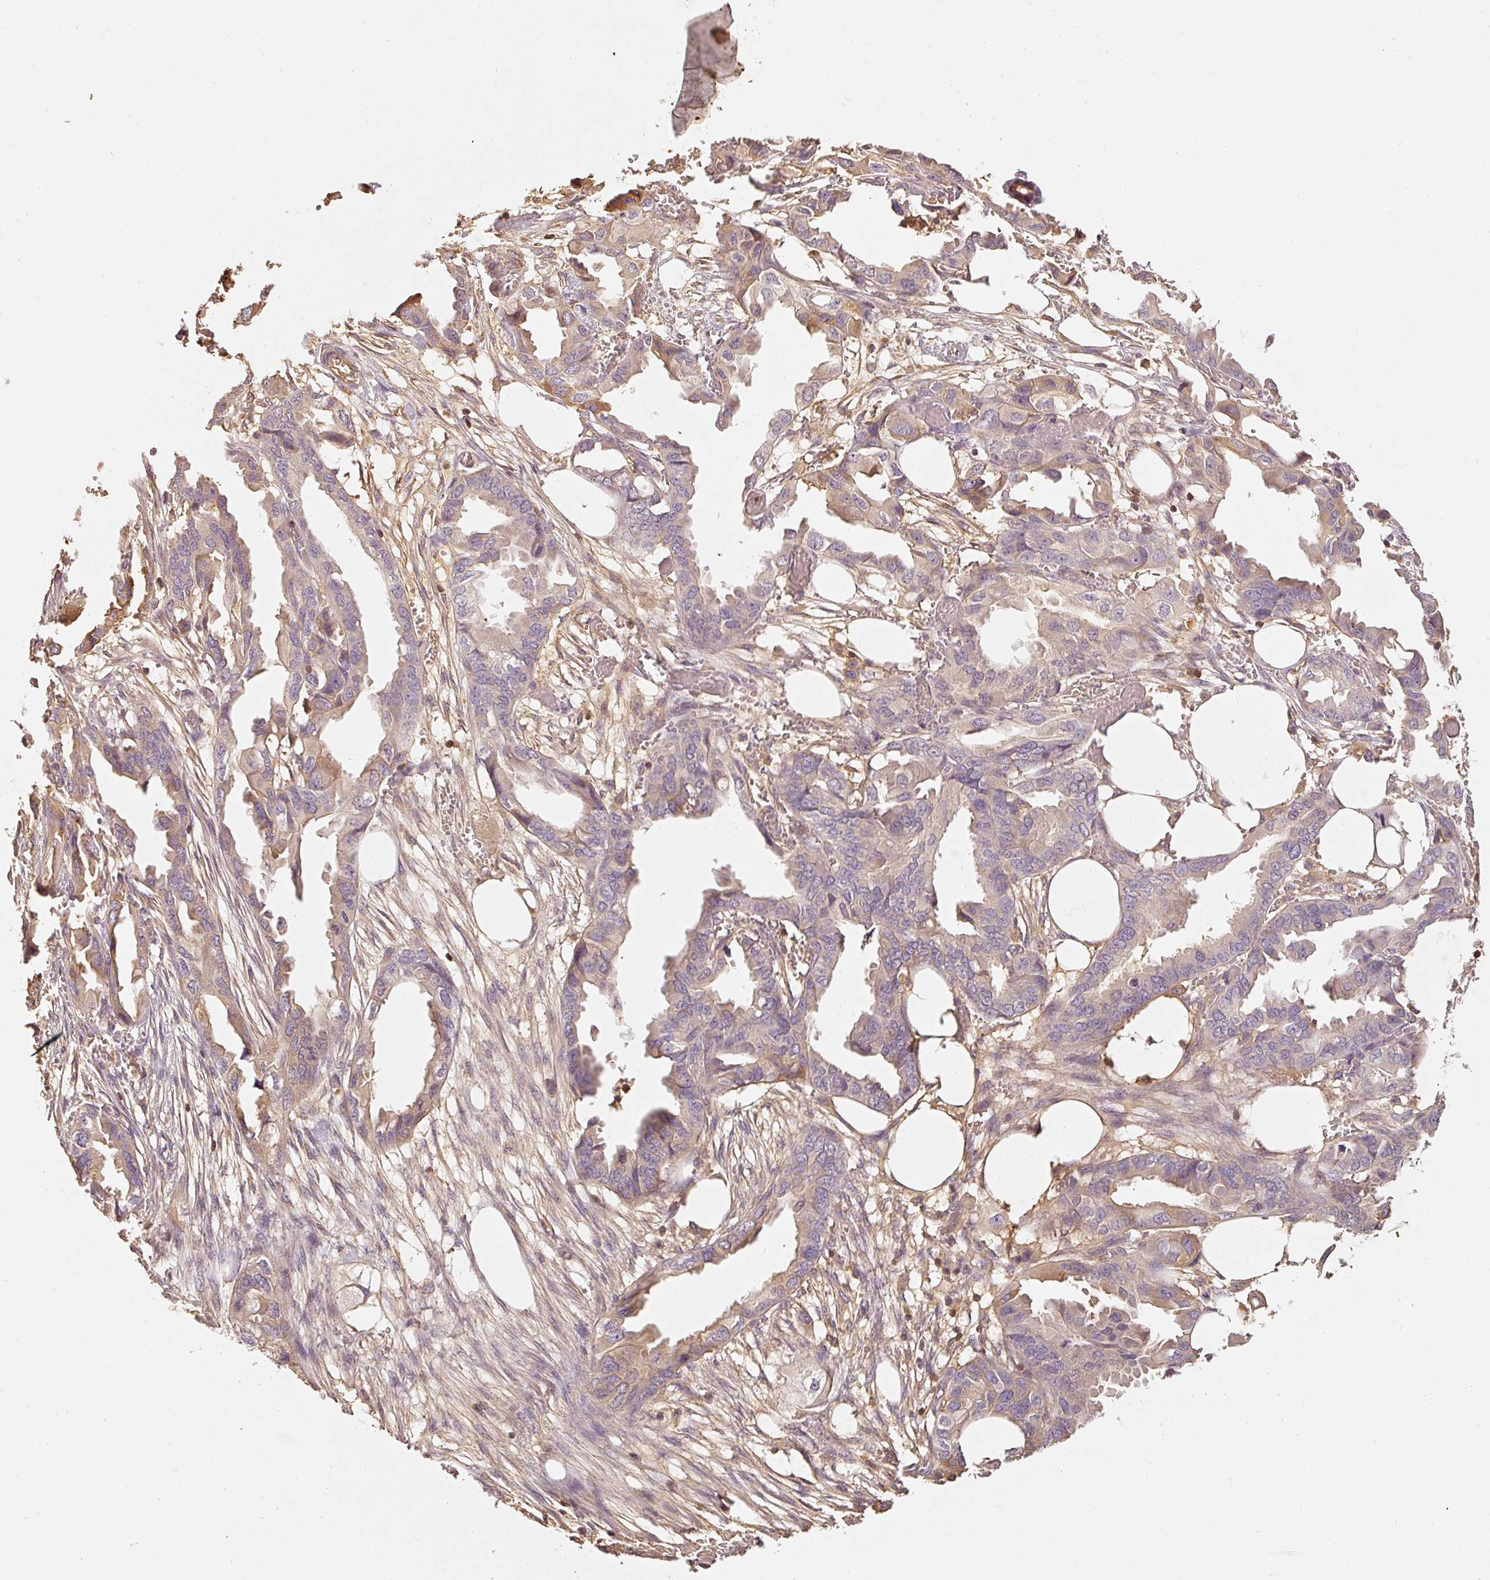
{"staining": {"intensity": "moderate", "quantity": "<25%", "location": "cytoplasmic/membranous"}, "tissue": "endometrial cancer", "cell_type": "Tumor cells", "image_type": "cancer", "snomed": [{"axis": "morphology", "description": "Adenocarcinoma, NOS"}, {"axis": "morphology", "description": "Adenocarcinoma, metastatic, NOS"}, {"axis": "topography", "description": "Adipose tissue"}, {"axis": "topography", "description": "Endometrium"}], "caption": "Immunohistochemical staining of adenocarcinoma (endometrial) reveals moderate cytoplasmic/membranous protein staining in approximately <25% of tumor cells.", "gene": "EVL", "patient": {"sex": "female", "age": 67}}